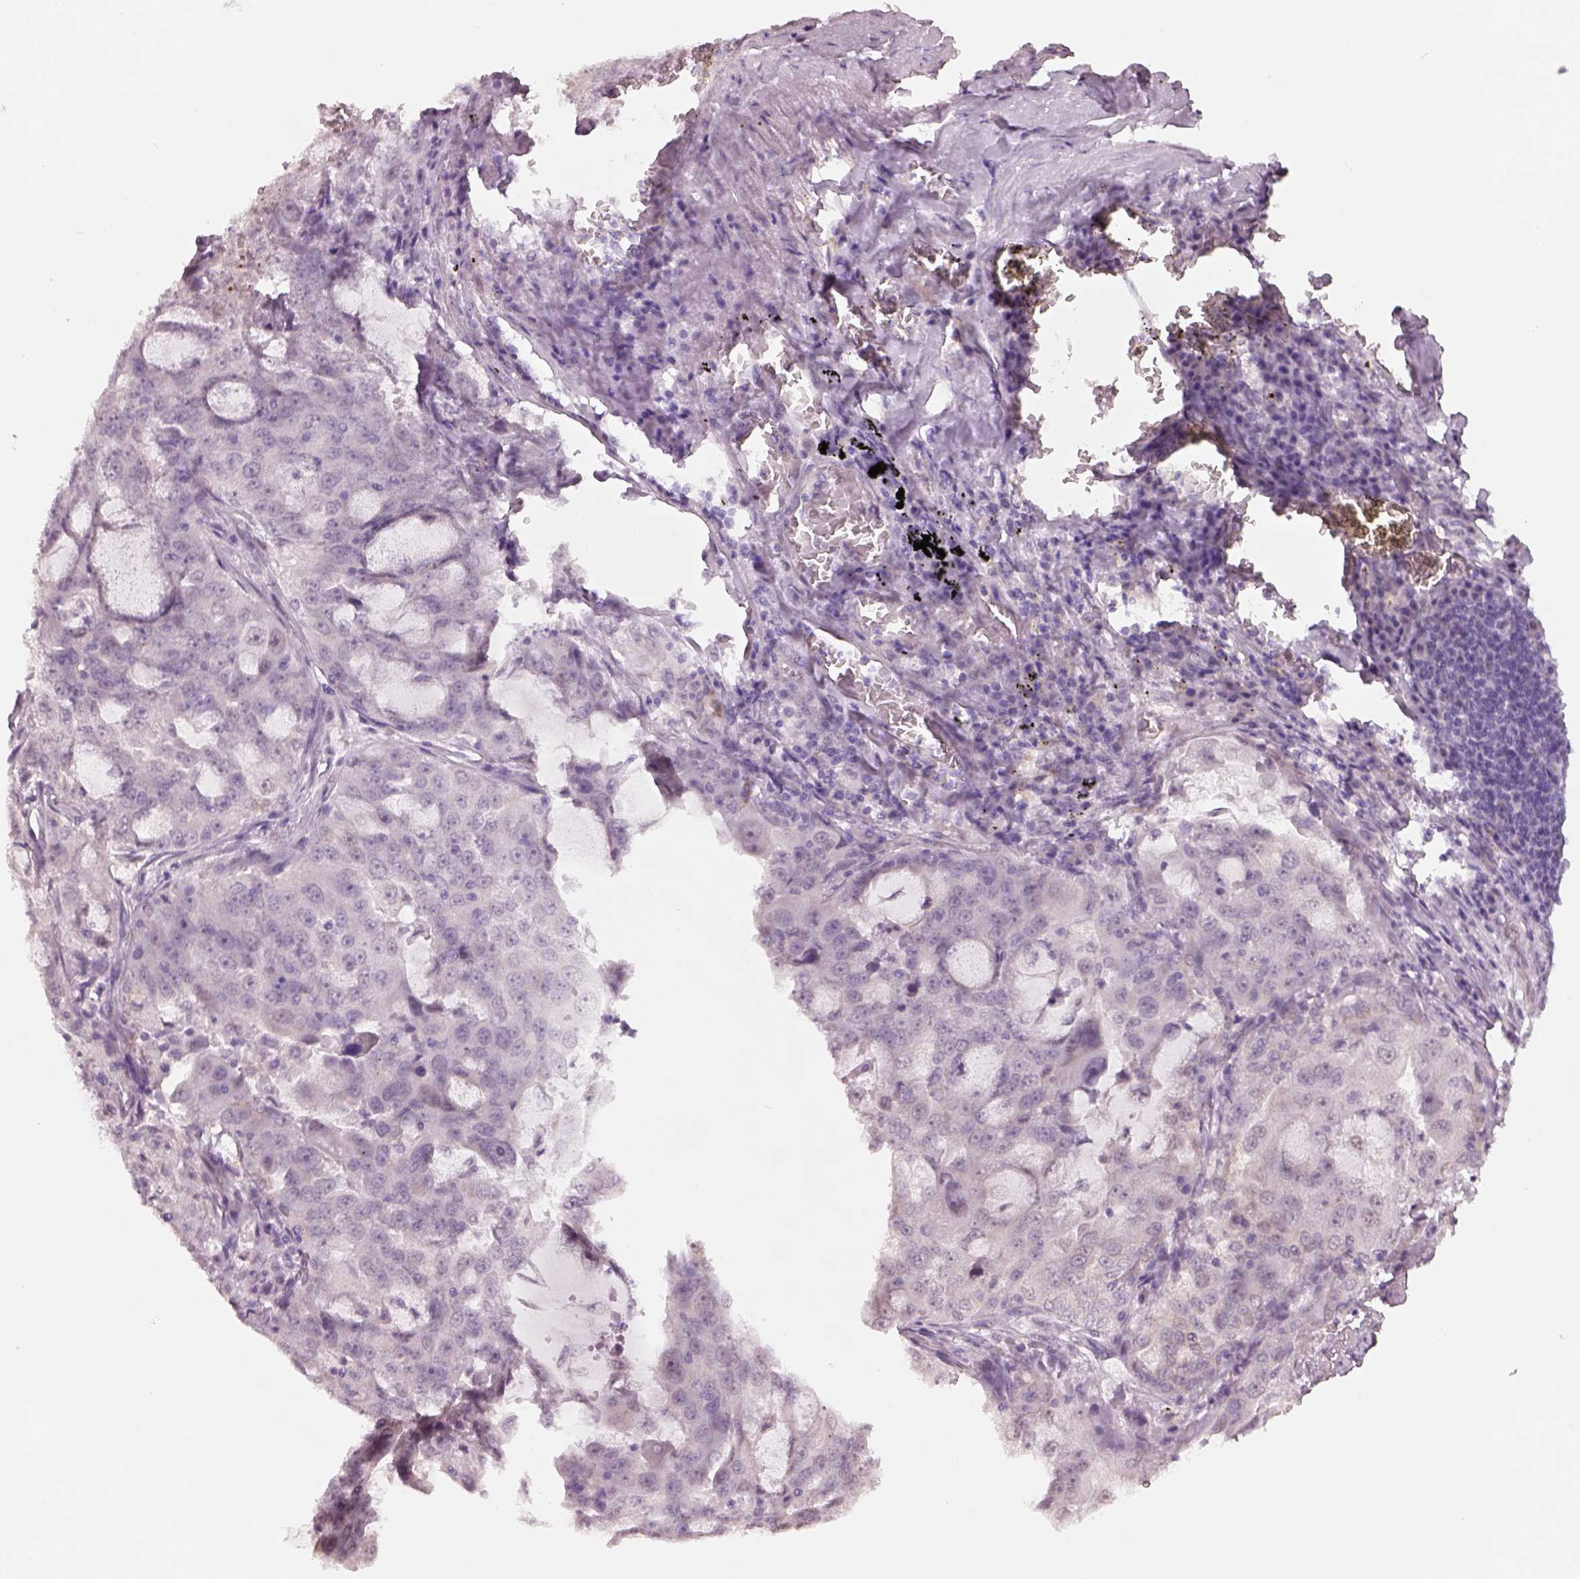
{"staining": {"intensity": "negative", "quantity": "none", "location": "none"}, "tissue": "lung cancer", "cell_type": "Tumor cells", "image_type": "cancer", "snomed": [{"axis": "morphology", "description": "Adenocarcinoma, NOS"}, {"axis": "topography", "description": "Lung"}], "caption": "Adenocarcinoma (lung) stained for a protein using immunohistochemistry (IHC) exhibits no staining tumor cells.", "gene": "NAT8", "patient": {"sex": "female", "age": 61}}